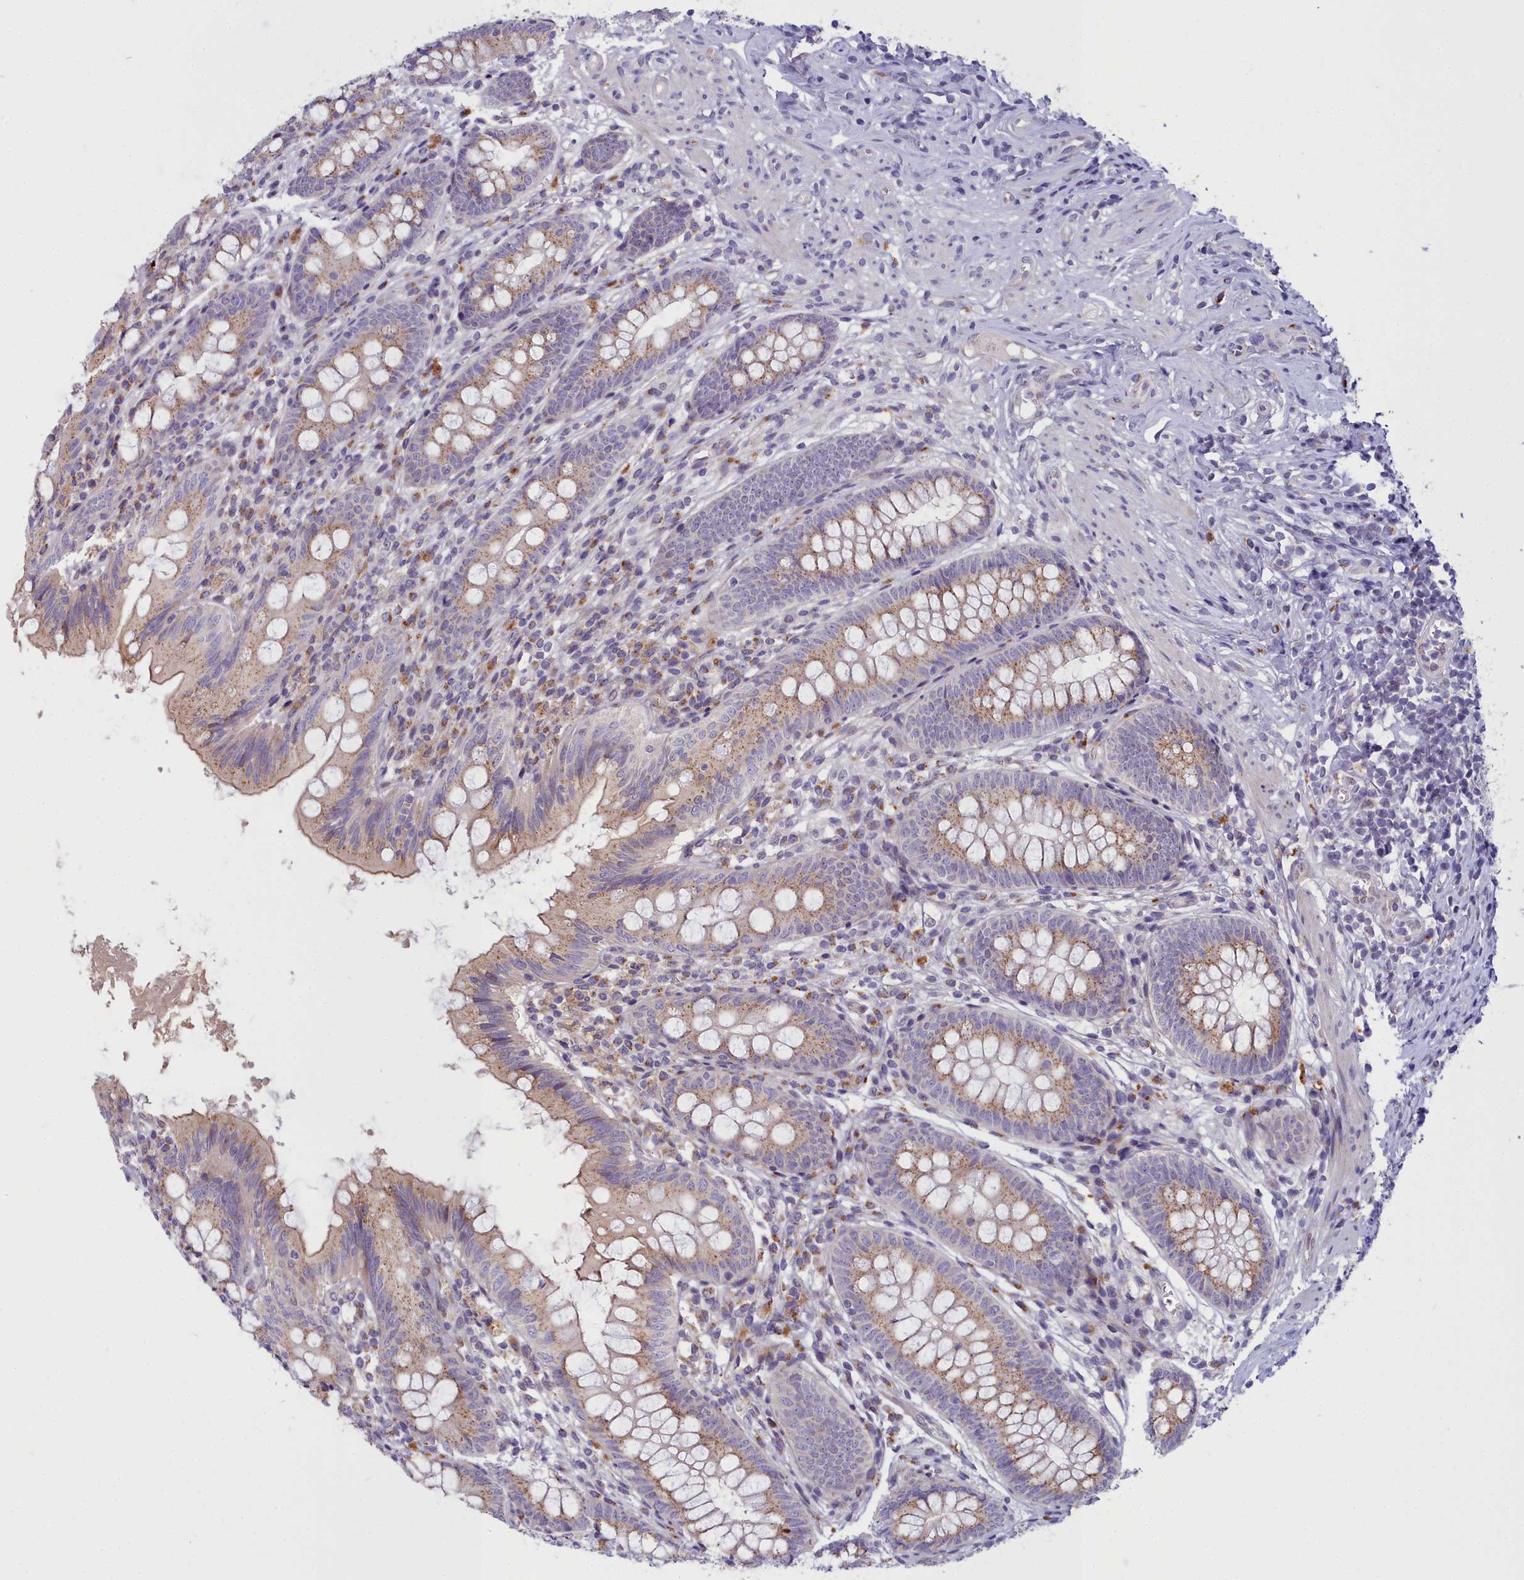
{"staining": {"intensity": "weak", "quantity": "25%-75%", "location": "cytoplasmic/membranous"}, "tissue": "appendix", "cell_type": "Glandular cells", "image_type": "normal", "snomed": [{"axis": "morphology", "description": "Normal tissue, NOS"}, {"axis": "topography", "description": "Appendix"}], "caption": "Immunohistochemical staining of benign appendix displays low levels of weak cytoplasmic/membranous positivity in about 25%-75% of glandular cells. (DAB IHC, brown staining for protein, blue staining for nuclei).", "gene": "WDPCP", "patient": {"sex": "female", "age": 51}}